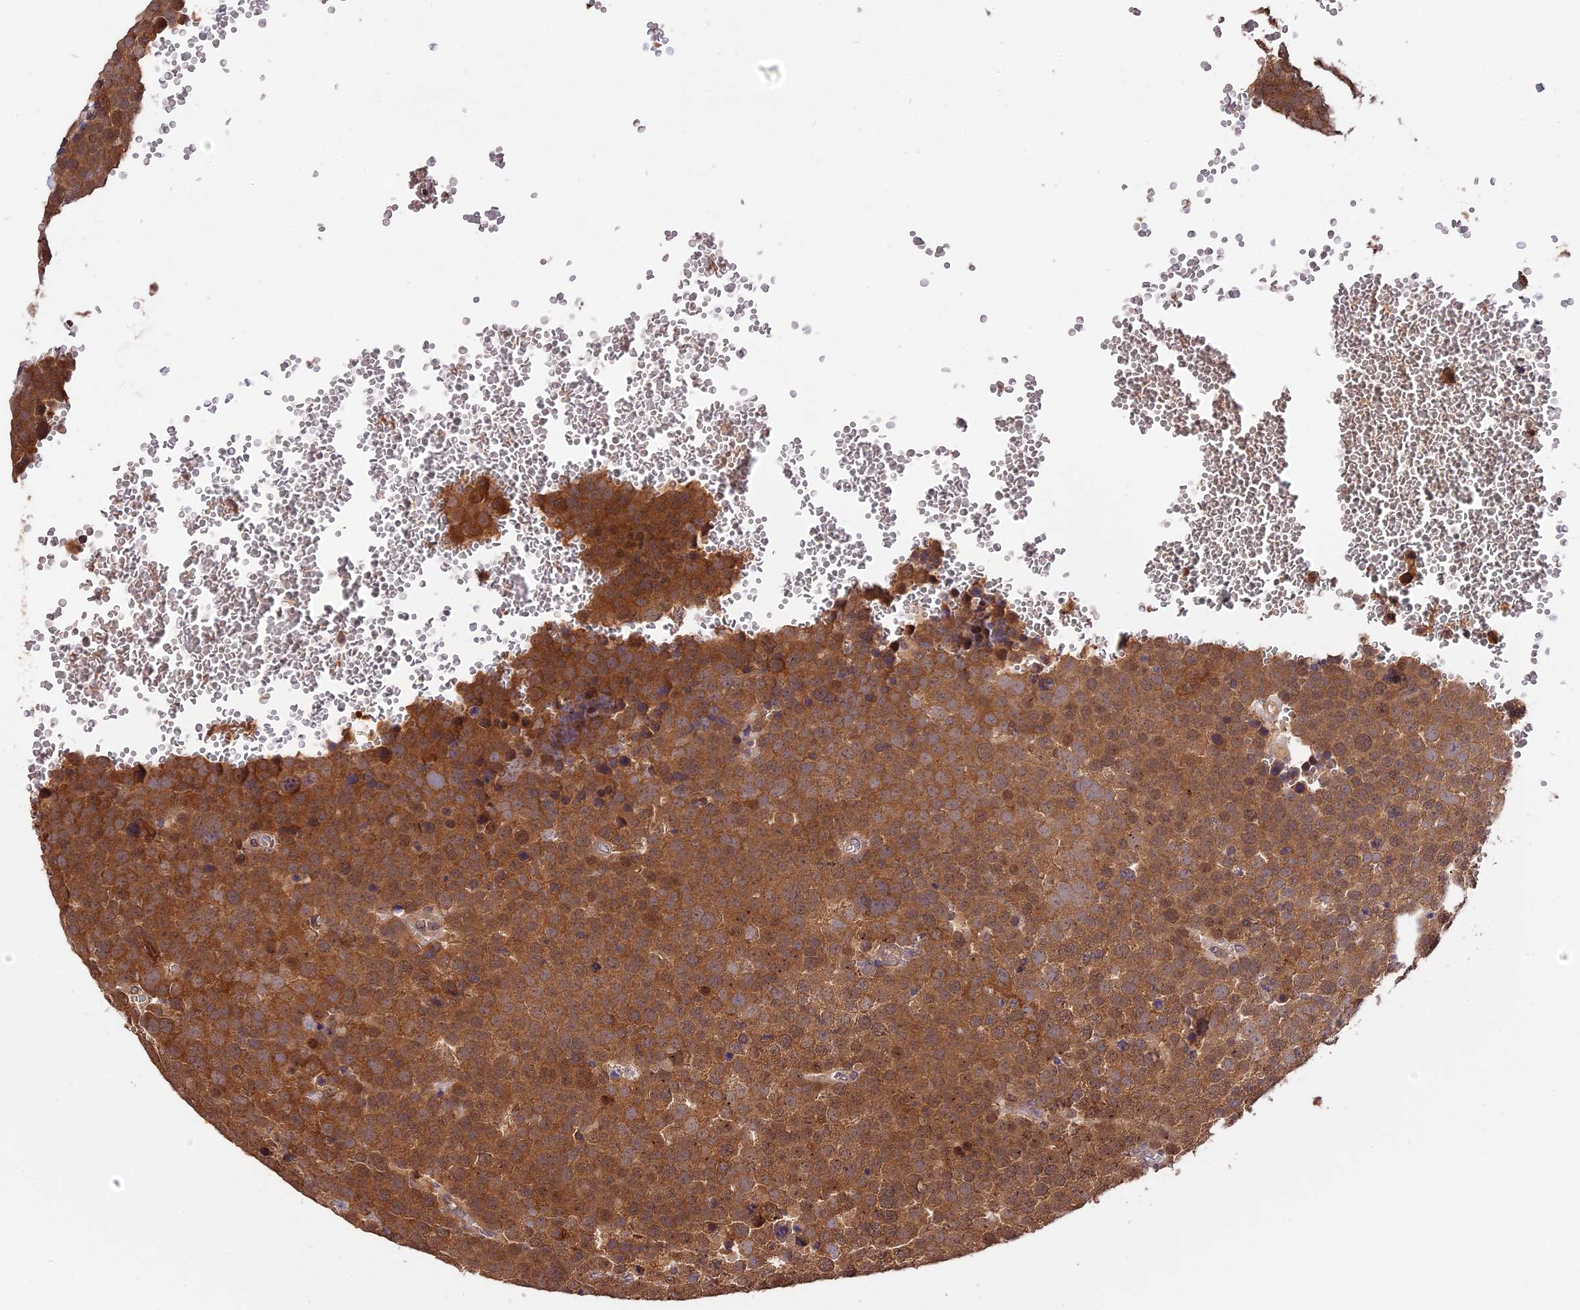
{"staining": {"intensity": "moderate", "quantity": ">75%", "location": "cytoplasmic/membranous,nuclear"}, "tissue": "testis cancer", "cell_type": "Tumor cells", "image_type": "cancer", "snomed": [{"axis": "morphology", "description": "Seminoma, NOS"}, {"axis": "topography", "description": "Testis"}], "caption": "IHC histopathology image of neoplastic tissue: testis cancer (seminoma) stained using immunohistochemistry reveals medium levels of moderate protein expression localized specifically in the cytoplasmic/membranous and nuclear of tumor cells, appearing as a cytoplasmic/membranous and nuclear brown color.", "gene": "TRMT1", "patient": {"sex": "male", "age": 71}}